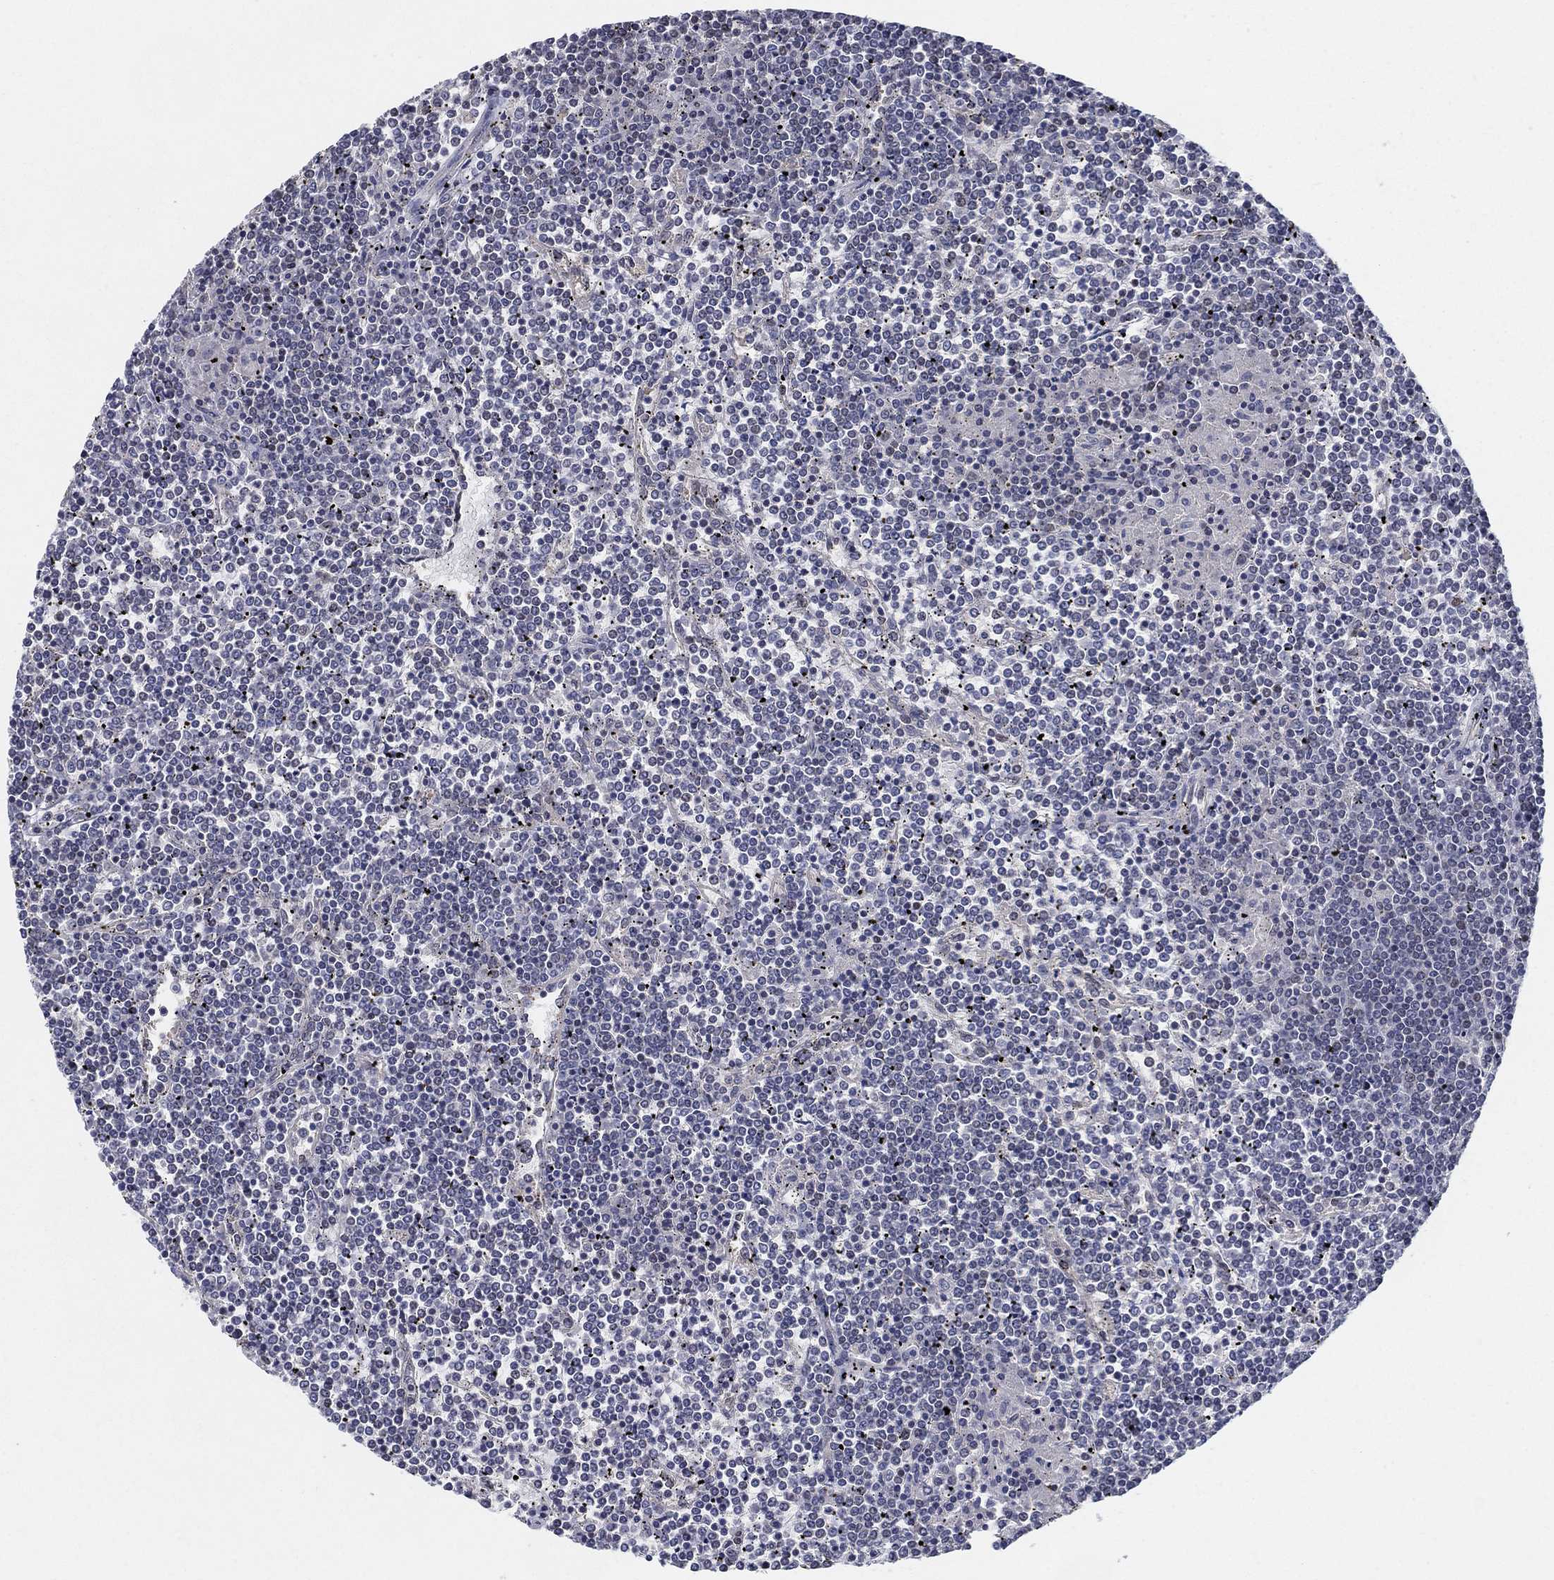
{"staining": {"intensity": "negative", "quantity": "none", "location": "none"}, "tissue": "lymphoma", "cell_type": "Tumor cells", "image_type": "cancer", "snomed": [{"axis": "morphology", "description": "Malignant lymphoma, non-Hodgkin's type, Low grade"}, {"axis": "topography", "description": "Spleen"}], "caption": "Immunohistochemistry of human lymphoma exhibits no staining in tumor cells.", "gene": "CENPE", "patient": {"sex": "female", "age": 19}}